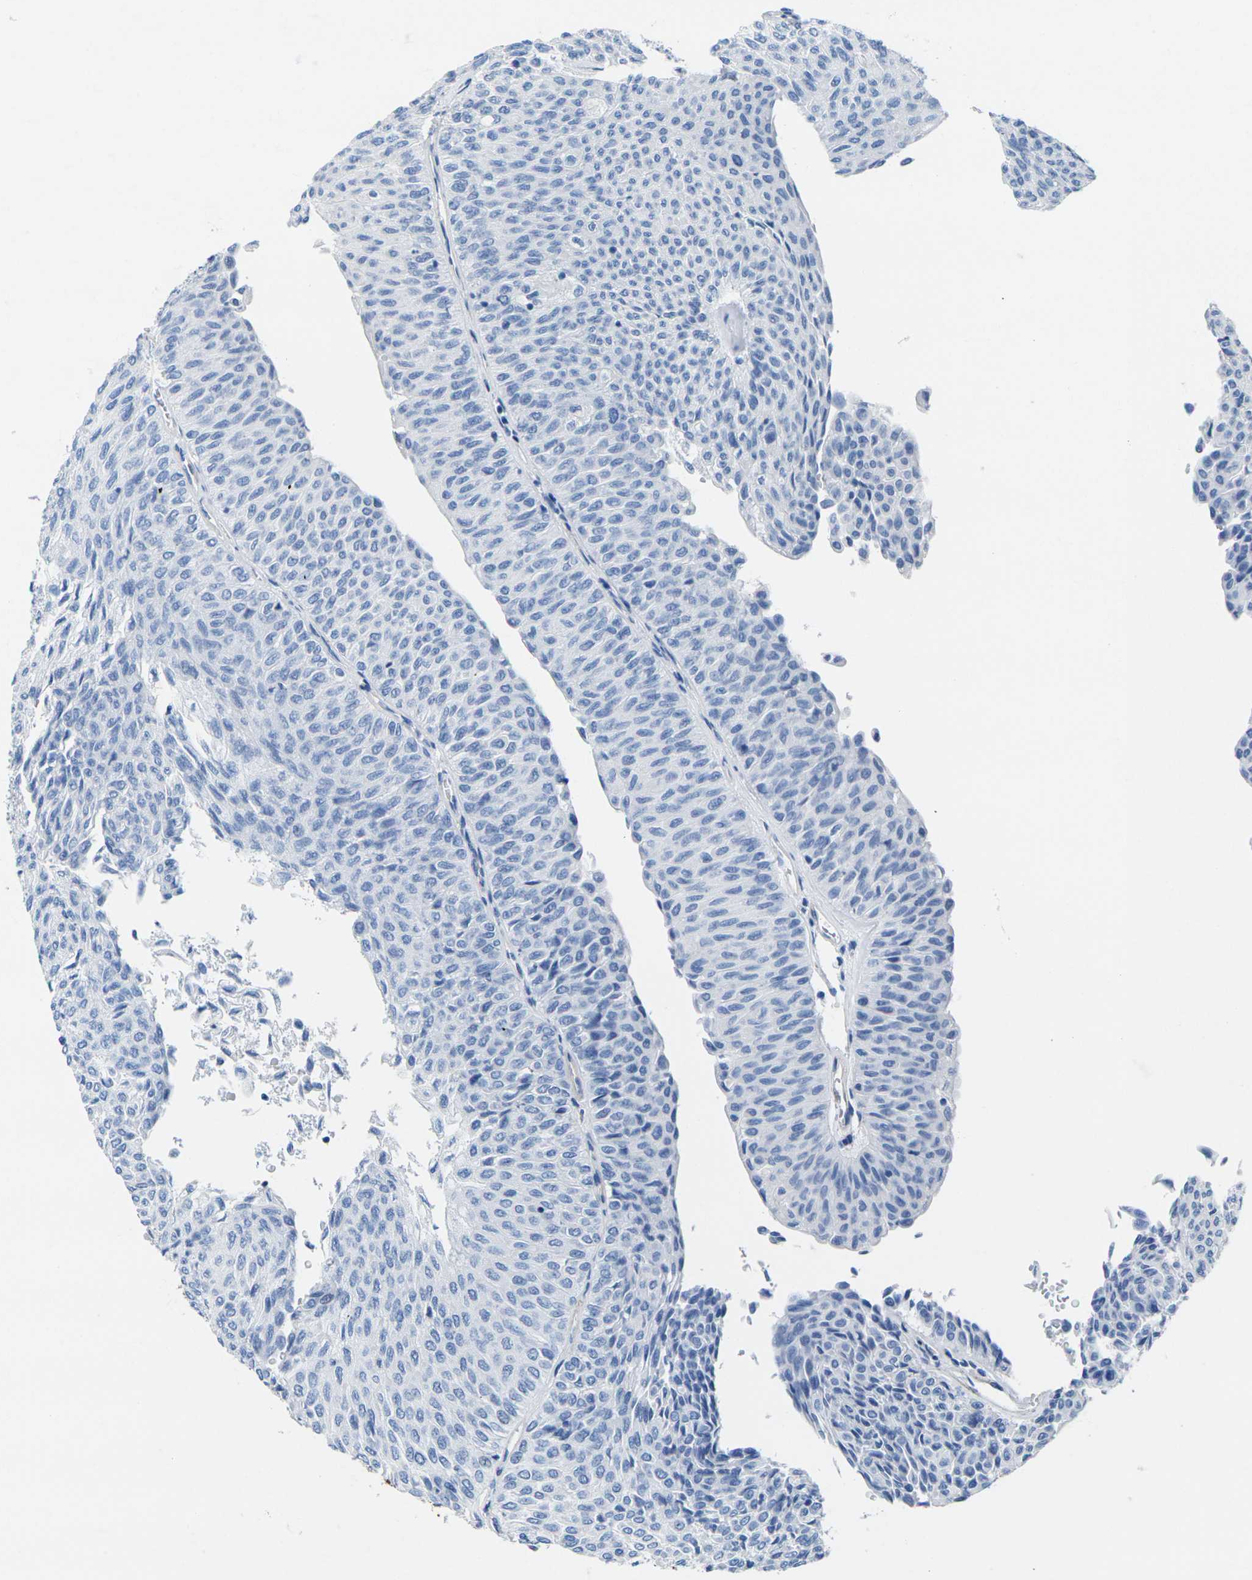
{"staining": {"intensity": "negative", "quantity": "none", "location": "none"}, "tissue": "urothelial cancer", "cell_type": "Tumor cells", "image_type": "cancer", "snomed": [{"axis": "morphology", "description": "Urothelial carcinoma, Low grade"}, {"axis": "topography", "description": "Urinary bladder"}], "caption": "Micrograph shows no protein staining in tumor cells of low-grade urothelial carcinoma tissue.", "gene": "CNN1", "patient": {"sex": "male", "age": 78}}